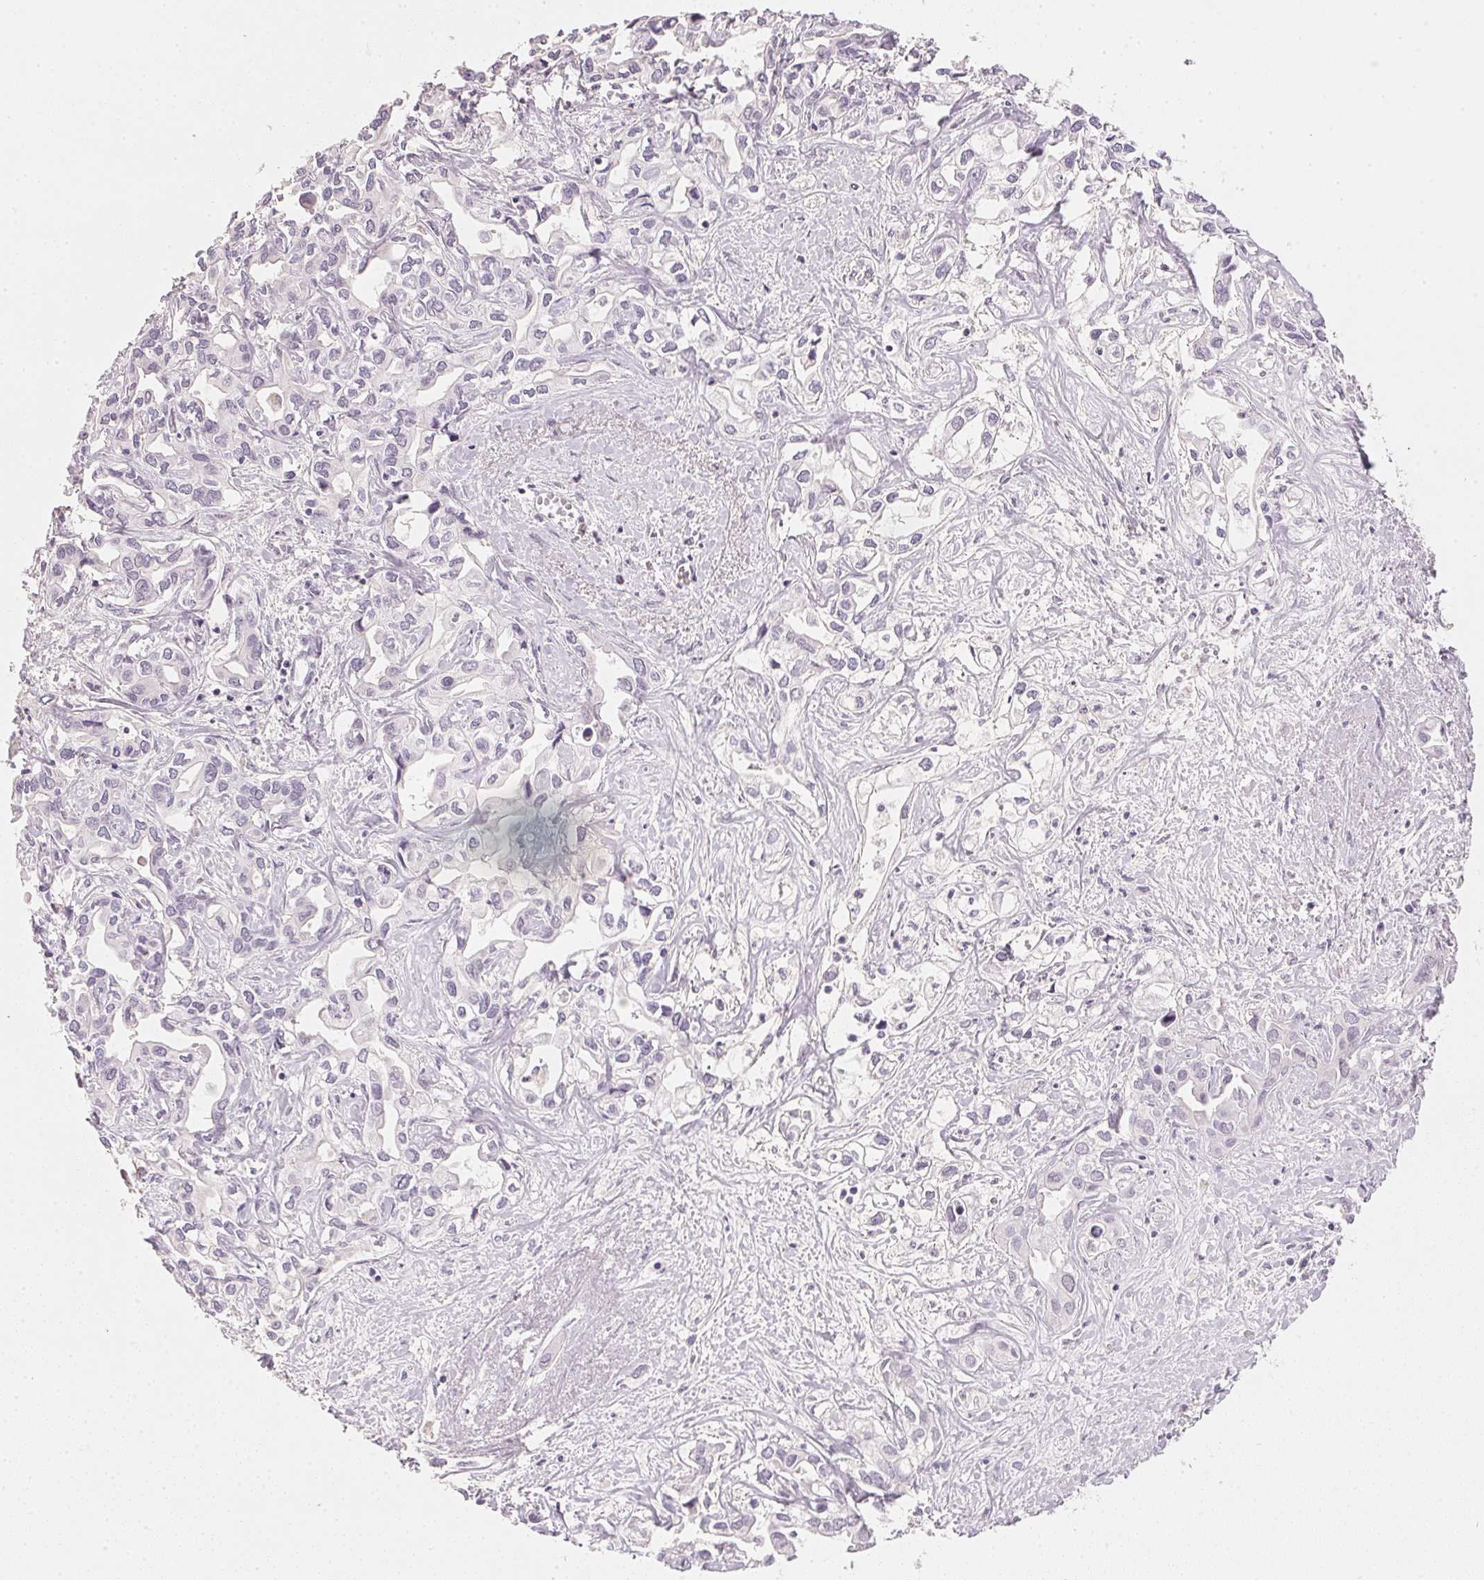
{"staining": {"intensity": "negative", "quantity": "none", "location": "none"}, "tissue": "liver cancer", "cell_type": "Tumor cells", "image_type": "cancer", "snomed": [{"axis": "morphology", "description": "Cholangiocarcinoma"}, {"axis": "topography", "description": "Liver"}], "caption": "An immunohistochemistry (IHC) micrograph of cholangiocarcinoma (liver) is shown. There is no staining in tumor cells of cholangiocarcinoma (liver).", "gene": "IGFBP1", "patient": {"sex": "female", "age": 64}}